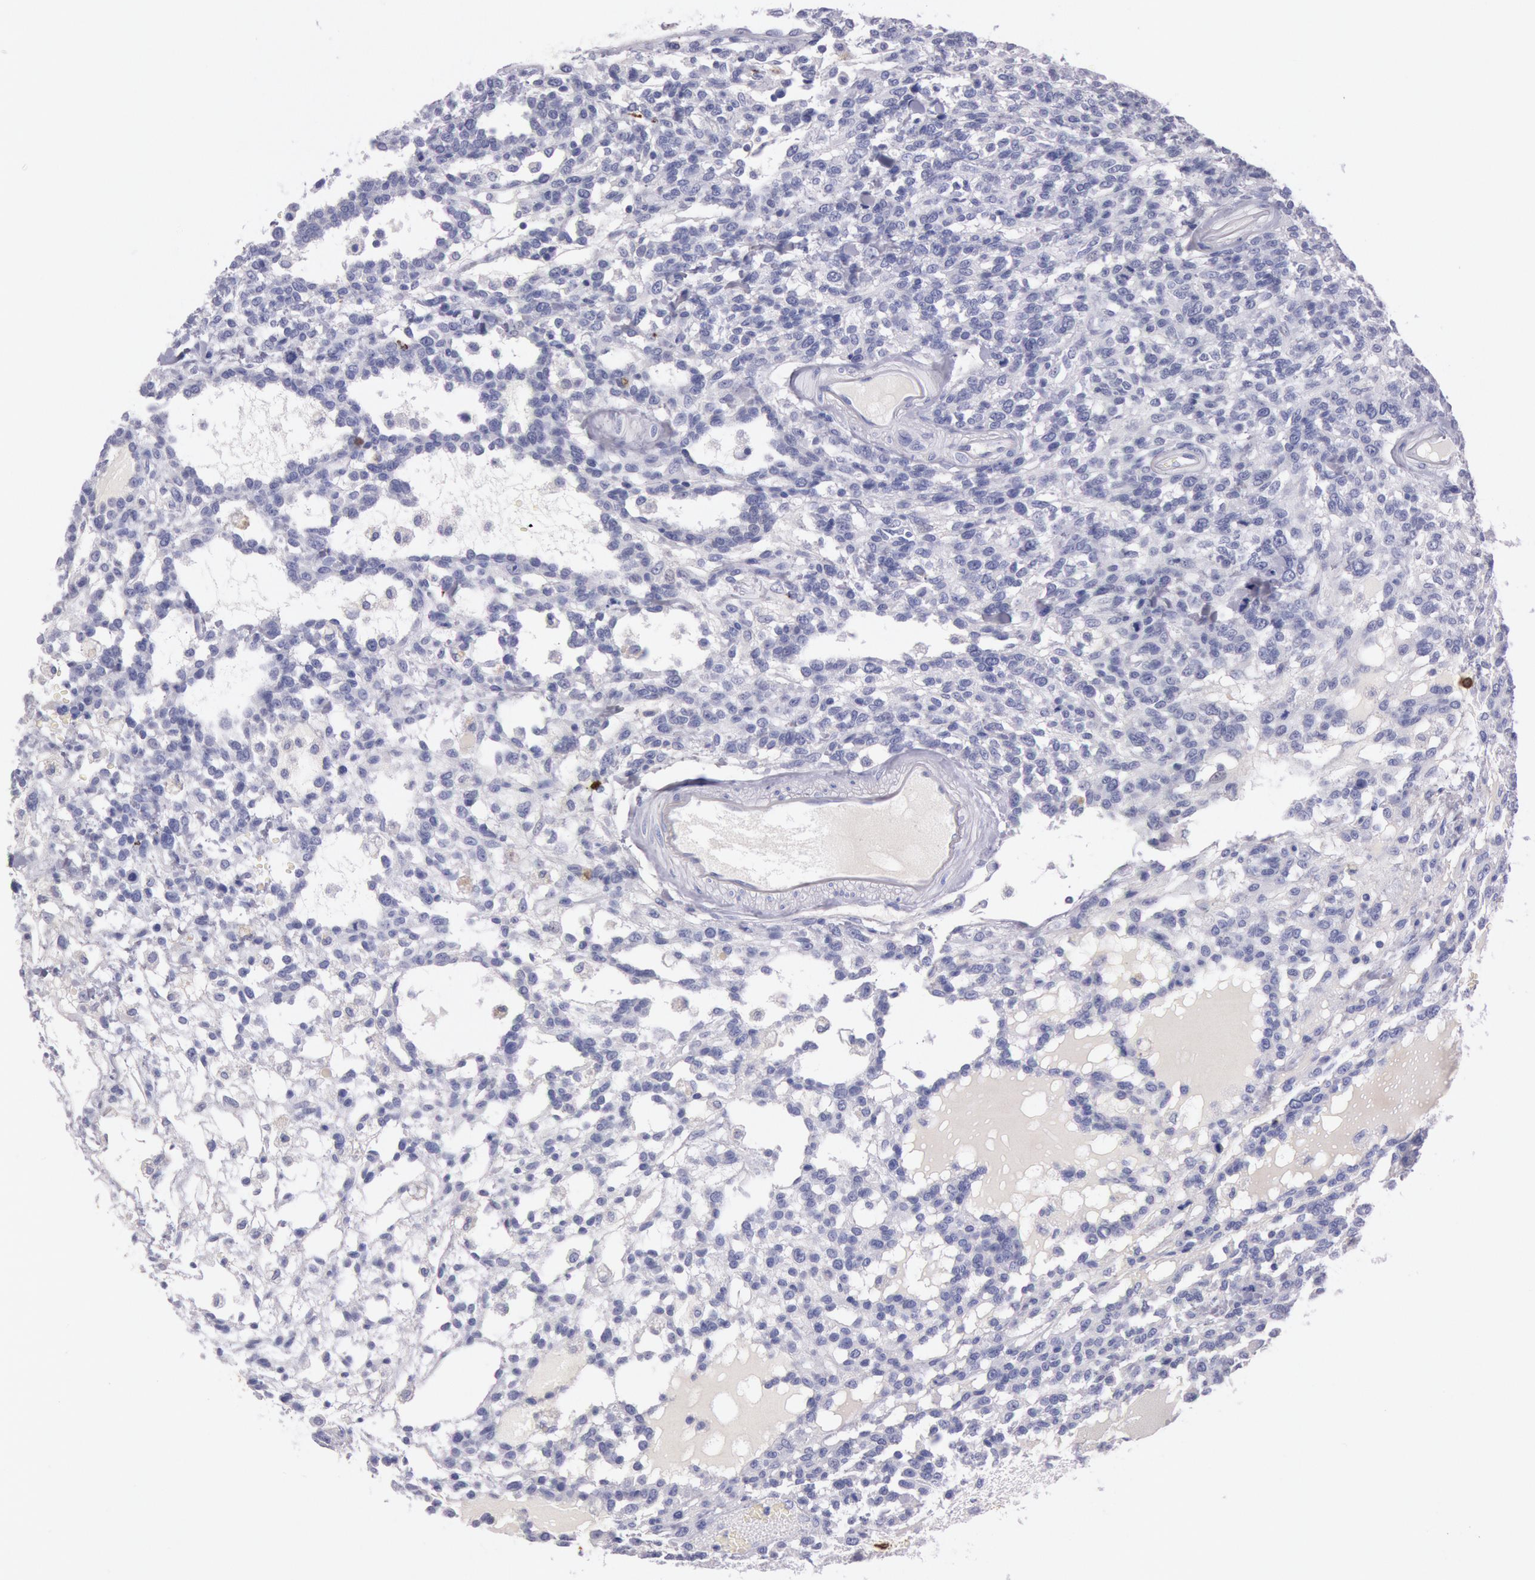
{"staining": {"intensity": "negative", "quantity": "none", "location": "none"}, "tissue": "glioma", "cell_type": "Tumor cells", "image_type": "cancer", "snomed": [{"axis": "morphology", "description": "Glioma, malignant, High grade"}, {"axis": "topography", "description": "Brain"}], "caption": "DAB (3,3'-diaminobenzidine) immunohistochemical staining of human glioma shows no significant expression in tumor cells.", "gene": "EGFR", "patient": {"sex": "male", "age": 66}}